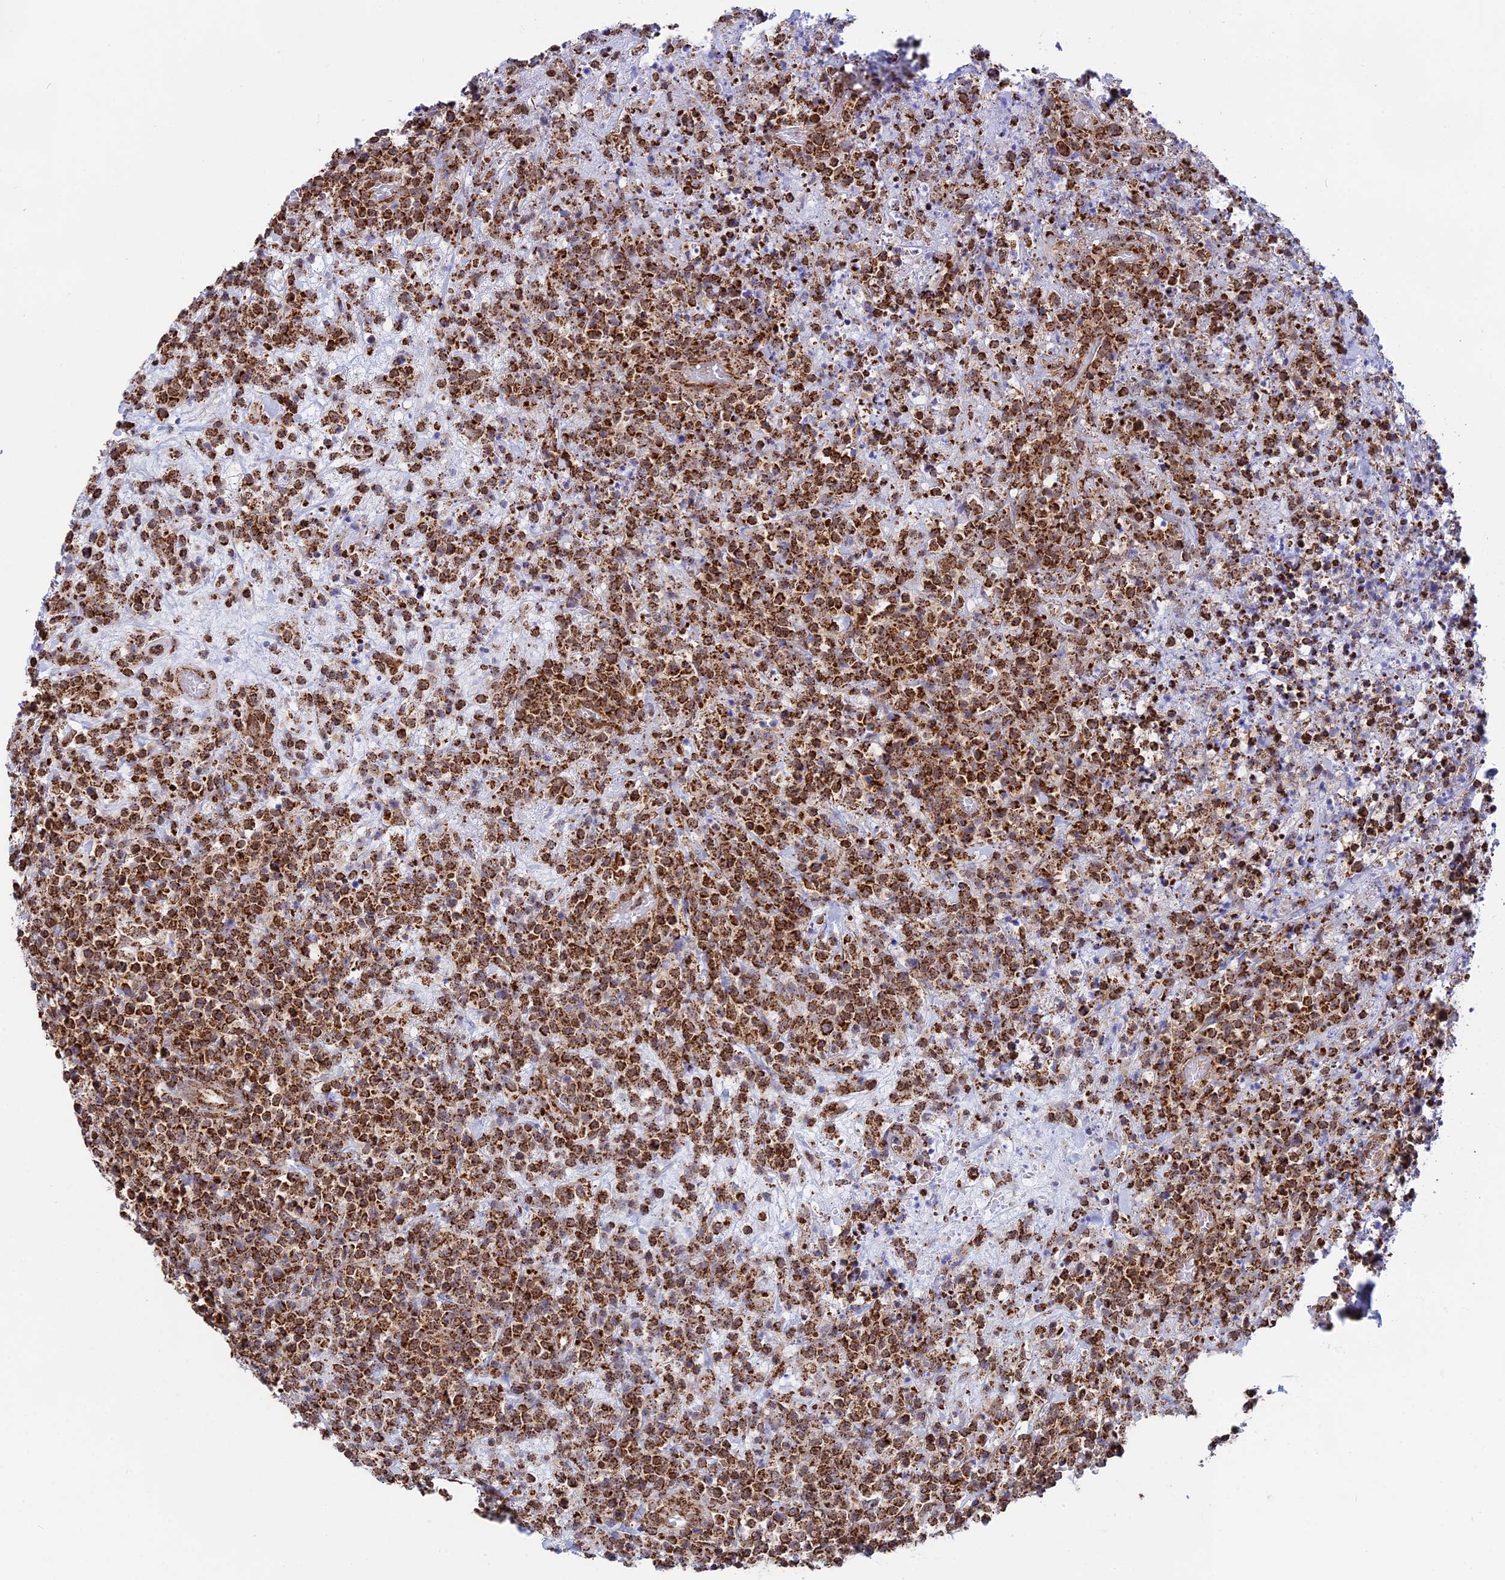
{"staining": {"intensity": "strong", "quantity": ">75%", "location": "cytoplasmic/membranous"}, "tissue": "lymphoma", "cell_type": "Tumor cells", "image_type": "cancer", "snomed": [{"axis": "morphology", "description": "Malignant lymphoma, non-Hodgkin's type, High grade"}, {"axis": "topography", "description": "Colon"}], "caption": "Protein staining of malignant lymphoma, non-Hodgkin's type (high-grade) tissue exhibits strong cytoplasmic/membranous staining in approximately >75% of tumor cells.", "gene": "CDC16", "patient": {"sex": "female", "age": 53}}